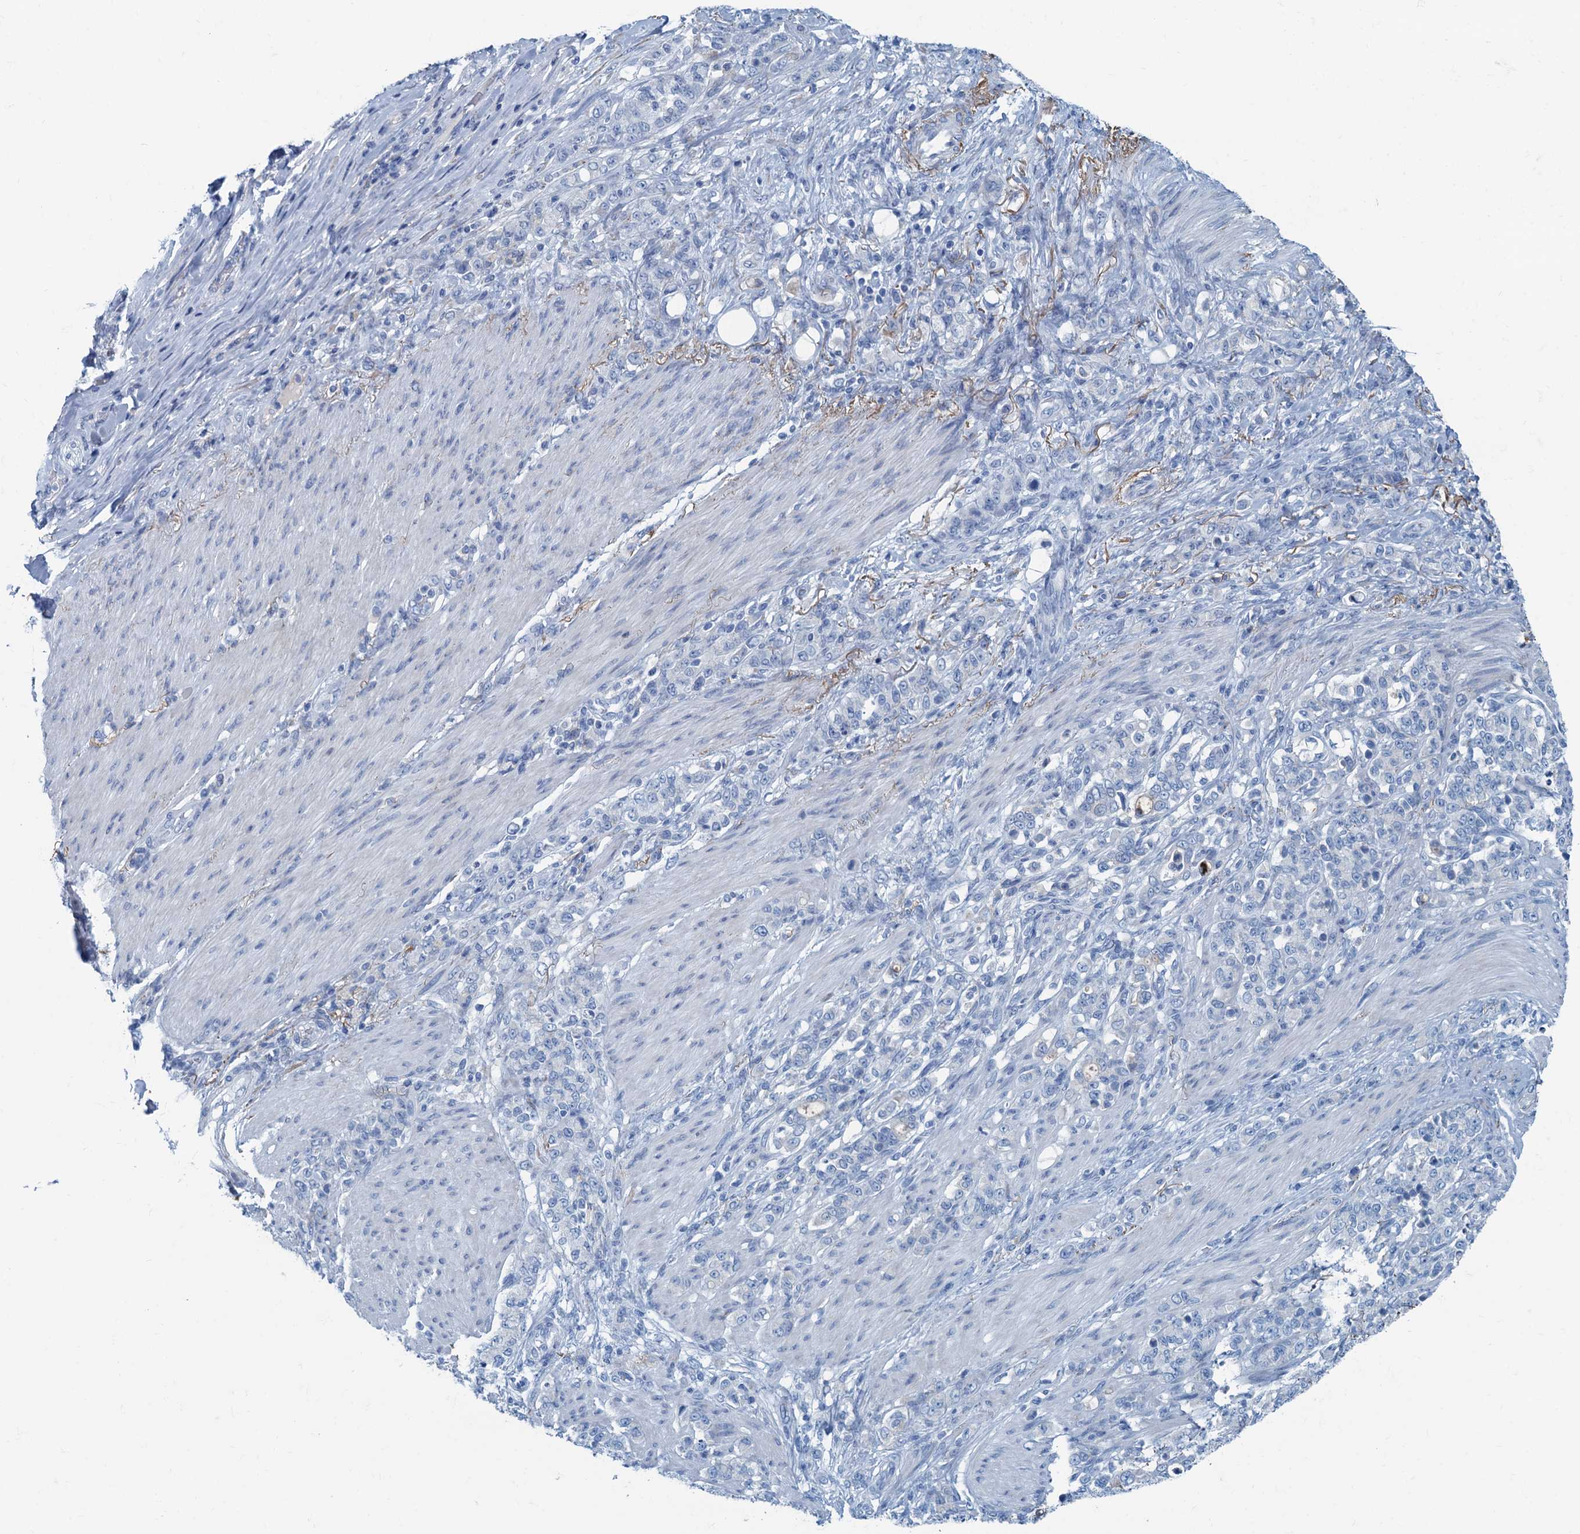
{"staining": {"intensity": "negative", "quantity": "none", "location": "none"}, "tissue": "stomach cancer", "cell_type": "Tumor cells", "image_type": "cancer", "snomed": [{"axis": "morphology", "description": "Adenocarcinoma, NOS"}, {"axis": "topography", "description": "Stomach"}], "caption": "Human stomach cancer (adenocarcinoma) stained for a protein using immunohistochemistry (IHC) demonstrates no staining in tumor cells.", "gene": "C10orf88", "patient": {"sex": "female", "age": 79}}